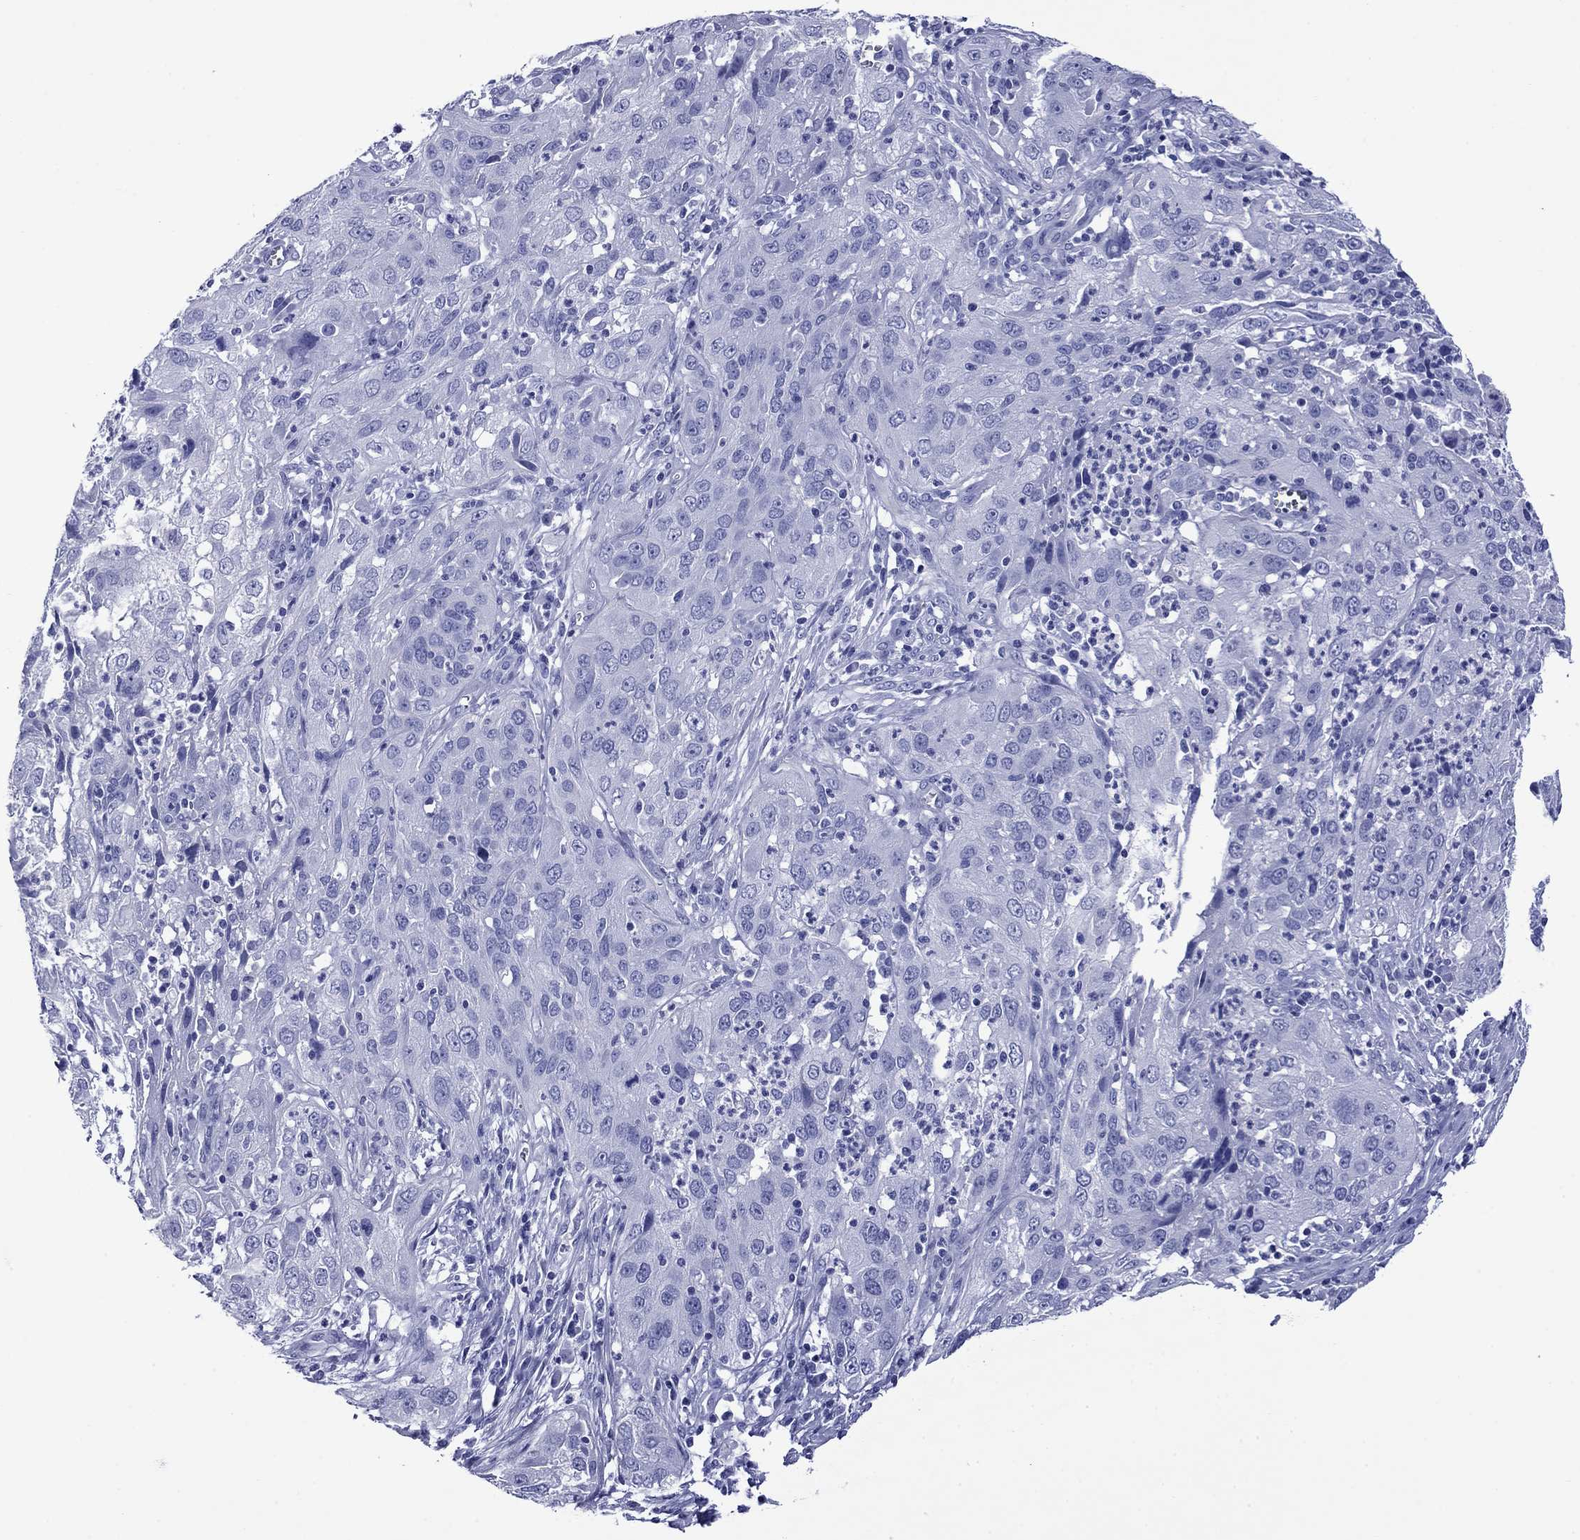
{"staining": {"intensity": "negative", "quantity": "none", "location": "none"}, "tissue": "cervical cancer", "cell_type": "Tumor cells", "image_type": "cancer", "snomed": [{"axis": "morphology", "description": "Squamous cell carcinoma, NOS"}, {"axis": "topography", "description": "Cervix"}], "caption": "This is a micrograph of immunohistochemistry (IHC) staining of cervical cancer (squamous cell carcinoma), which shows no positivity in tumor cells.", "gene": "ROM1", "patient": {"sex": "female", "age": 32}}